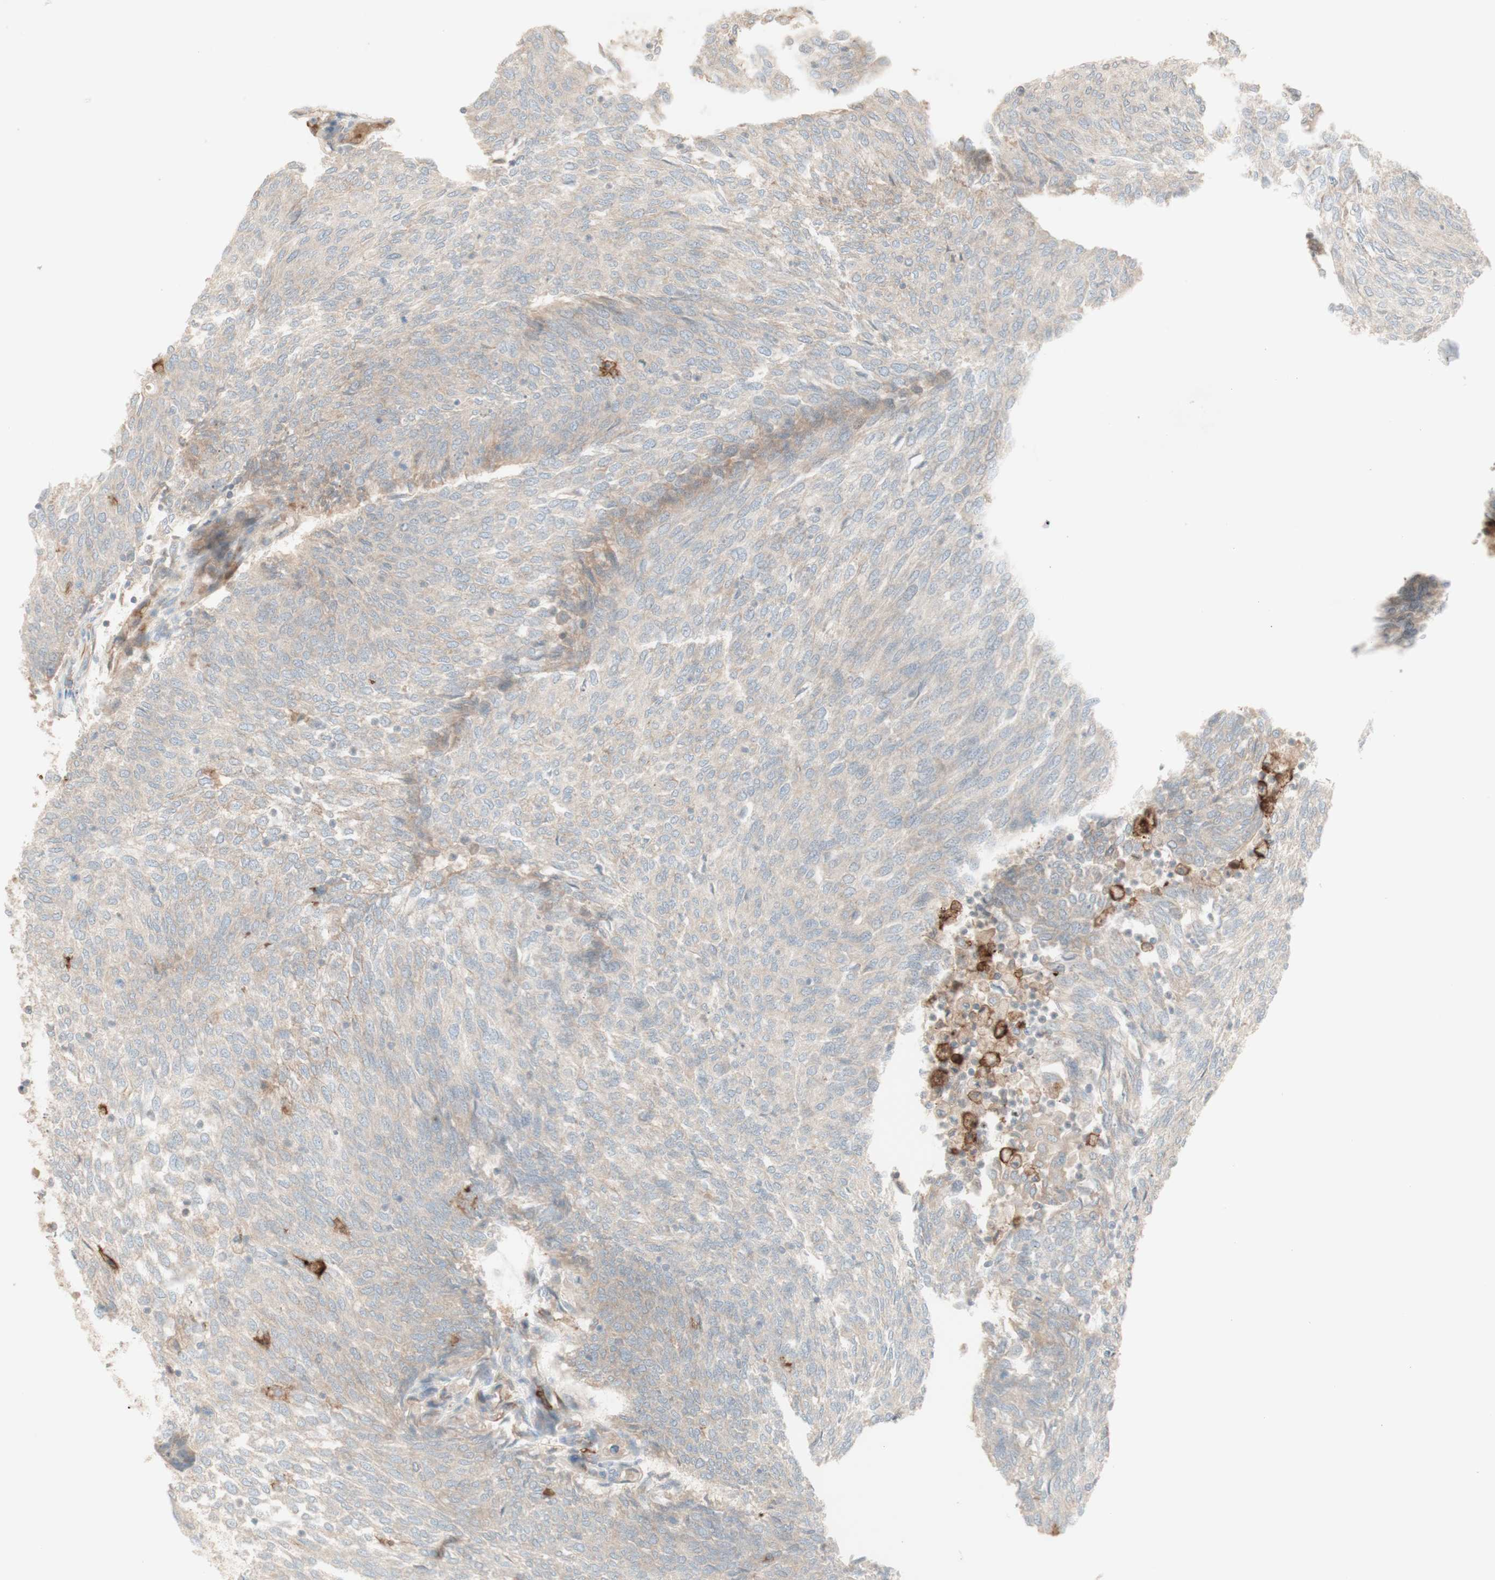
{"staining": {"intensity": "weak", "quantity": "25%-75%", "location": "cytoplasmic/membranous"}, "tissue": "urothelial cancer", "cell_type": "Tumor cells", "image_type": "cancer", "snomed": [{"axis": "morphology", "description": "Urothelial carcinoma, Low grade"}, {"axis": "topography", "description": "Urinary bladder"}], "caption": "Immunohistochemical staining of human low-grade urothelial carcinoma demonstrates low levels of weak cytoplasmic/membranous protein positivity in approximately 25%-75% of tumor cells.", "gene": "PTGER4", "patient": {"sex": "female", "age": 79}}